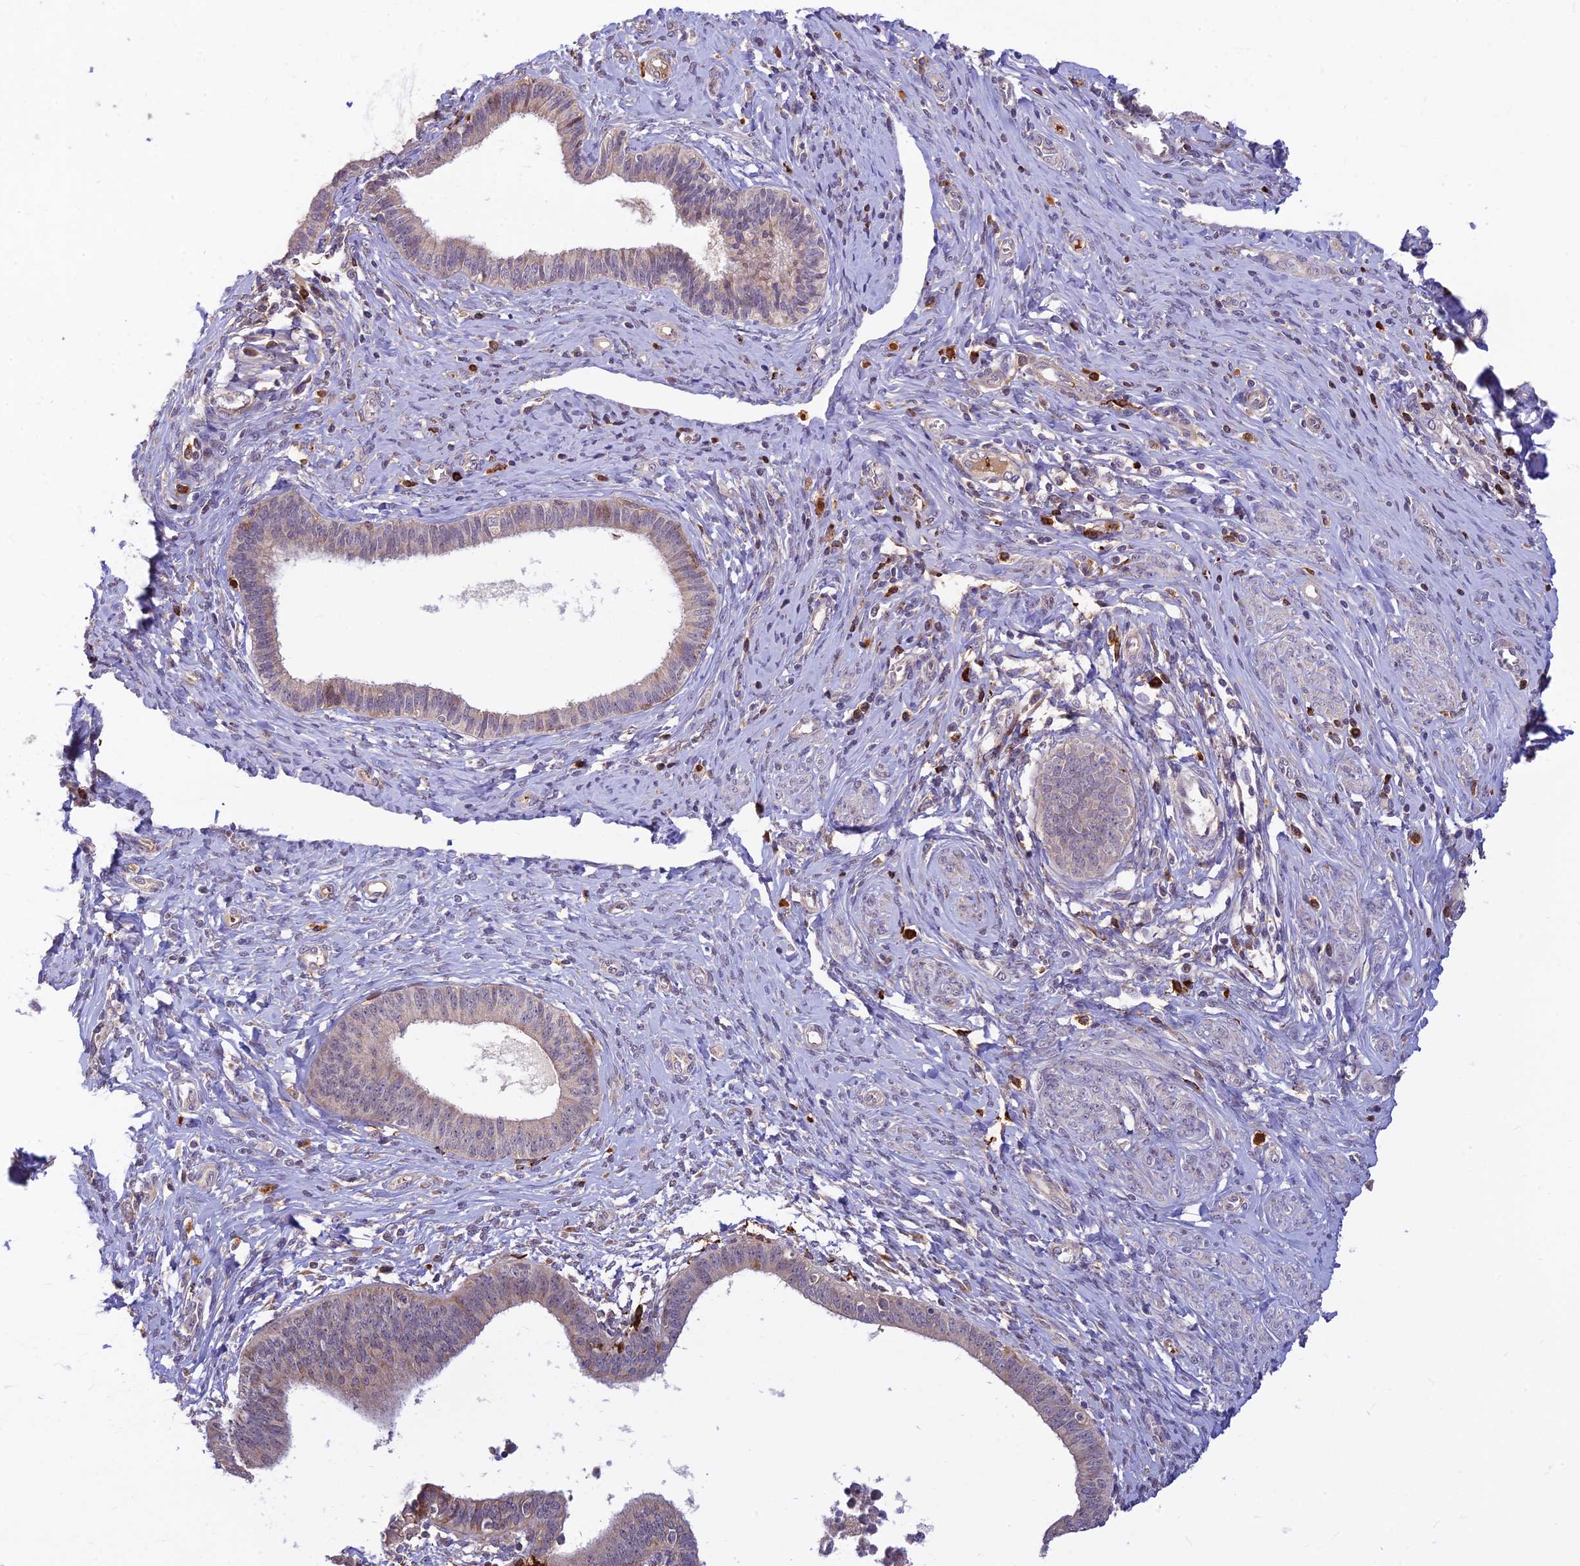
{"staining": {"intensity": "negative", "quantity": "none", "location": "none"}, "tissue": "endometrial cancer", "cell_type": "Tumor cells", "image_type": "cancer", "snomed": [{"axis": "morphology", "description": "Adenocarcinoma, NOS"}, {"axis": "topography", "description": "Endometrium"}], "caption": "High power microscopy photomicrograph of an immunohistochemistry (IHC) image of adenocarcinoma (endometrial), revealing no significant staining in tumor cells. (Immunohistochemistry (ihc), brightfield microscopy, high magnification).", "gene": "ASPDH", "patient": {"sex": "female", "age": 79}}